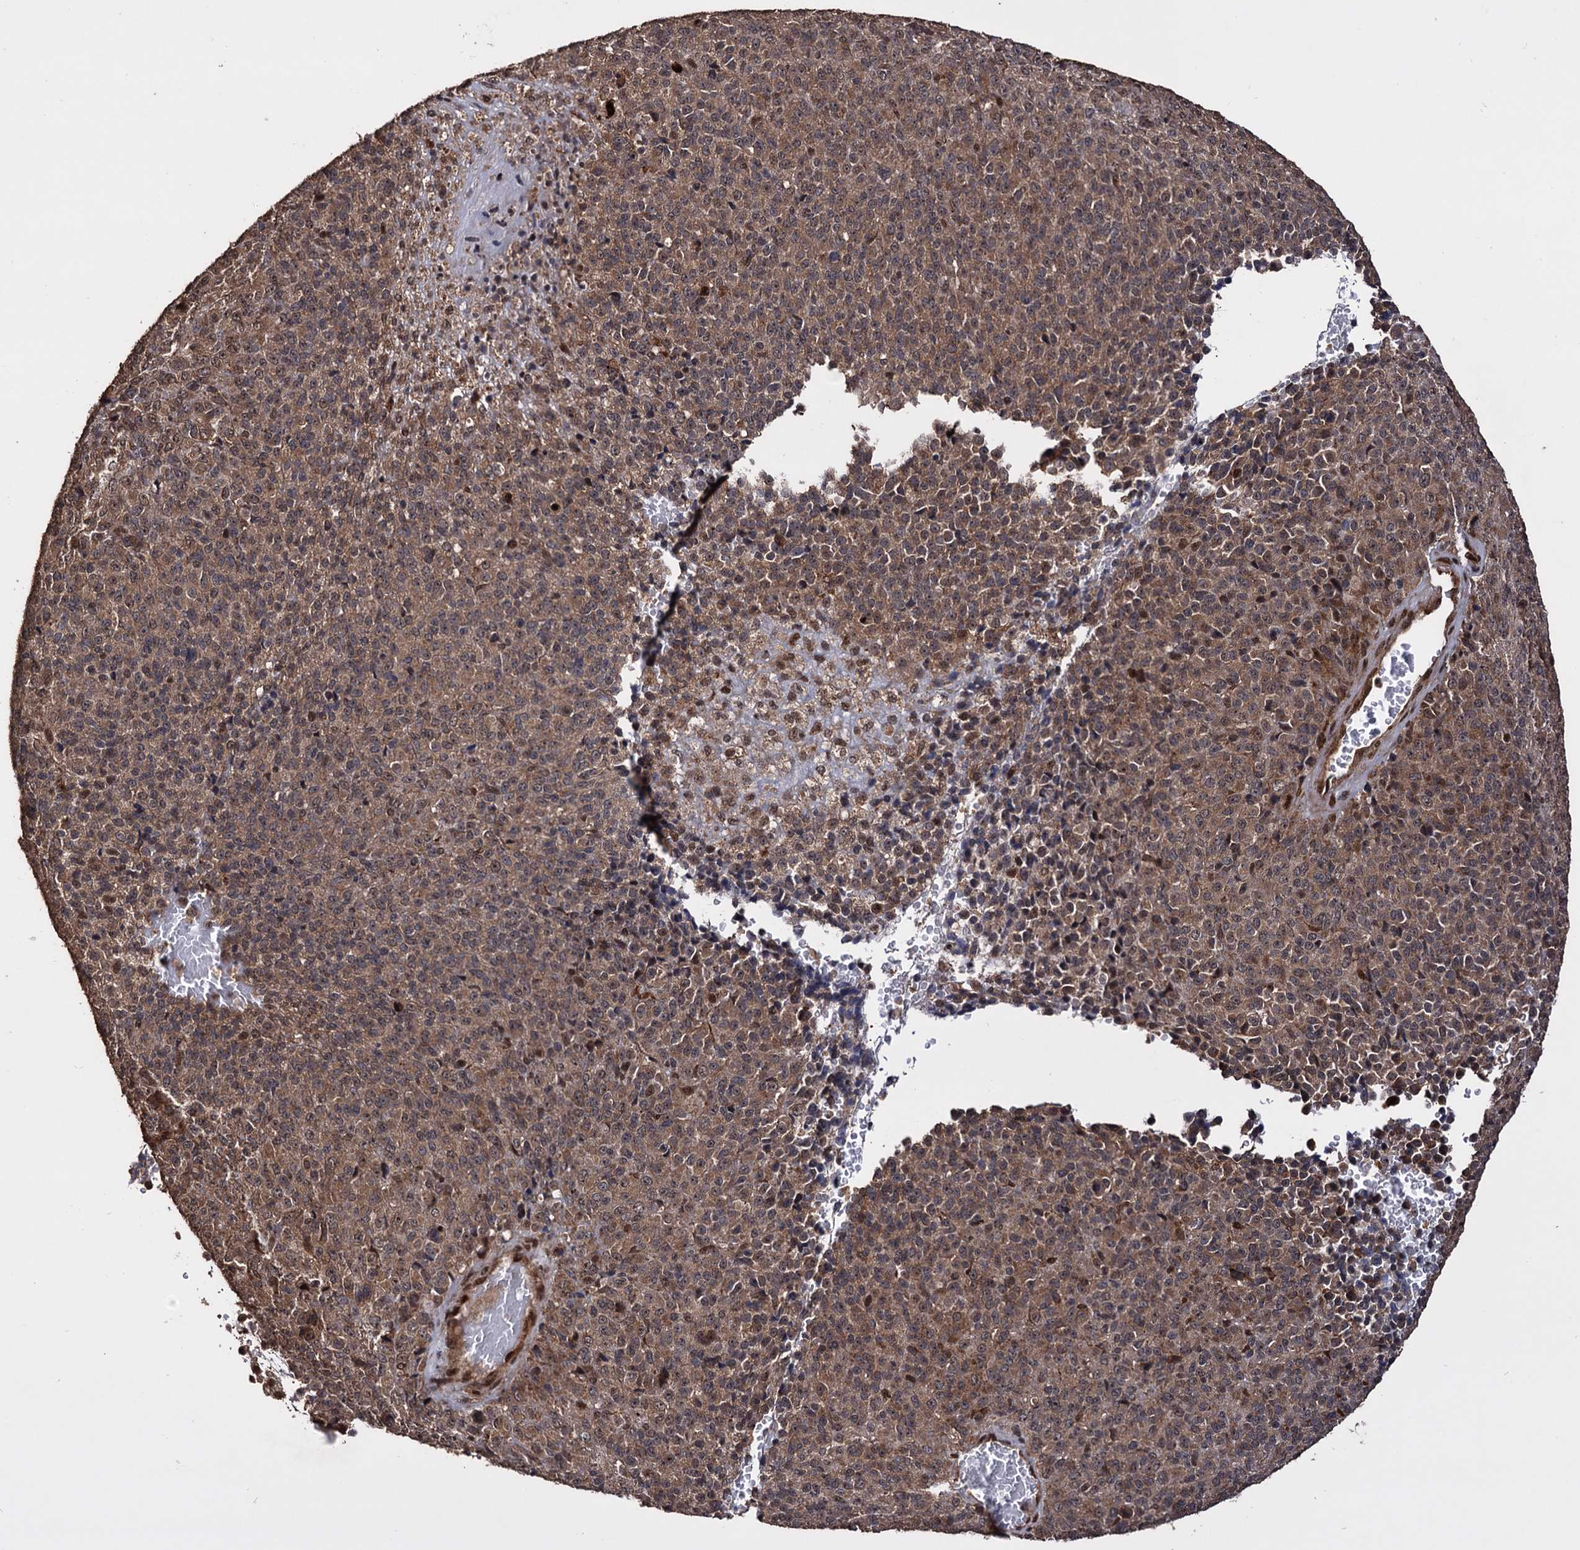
{"staining": {"intensity": "moderate", "quantity": ">75%", "location": "cytoplasmic/membranous,nuclear"}, "tissue": "melanoma", "cell_type": "Tumor cells", "image_type": "cancer", "snomed": [{"axis": "morphology", "description": "Malignant melanoma, Metastatic site"}, {"axis": "topography", "description": "Brain"}], "caption": "Moderate cytoplasmic/membranous and nuclear expression for a protein is identified in approximately >75% of tumor cells of malignant melanoma (metastatic site) using IHC.", "gene": "PIGB", "patient": {"sex": "female", "age": 56}}